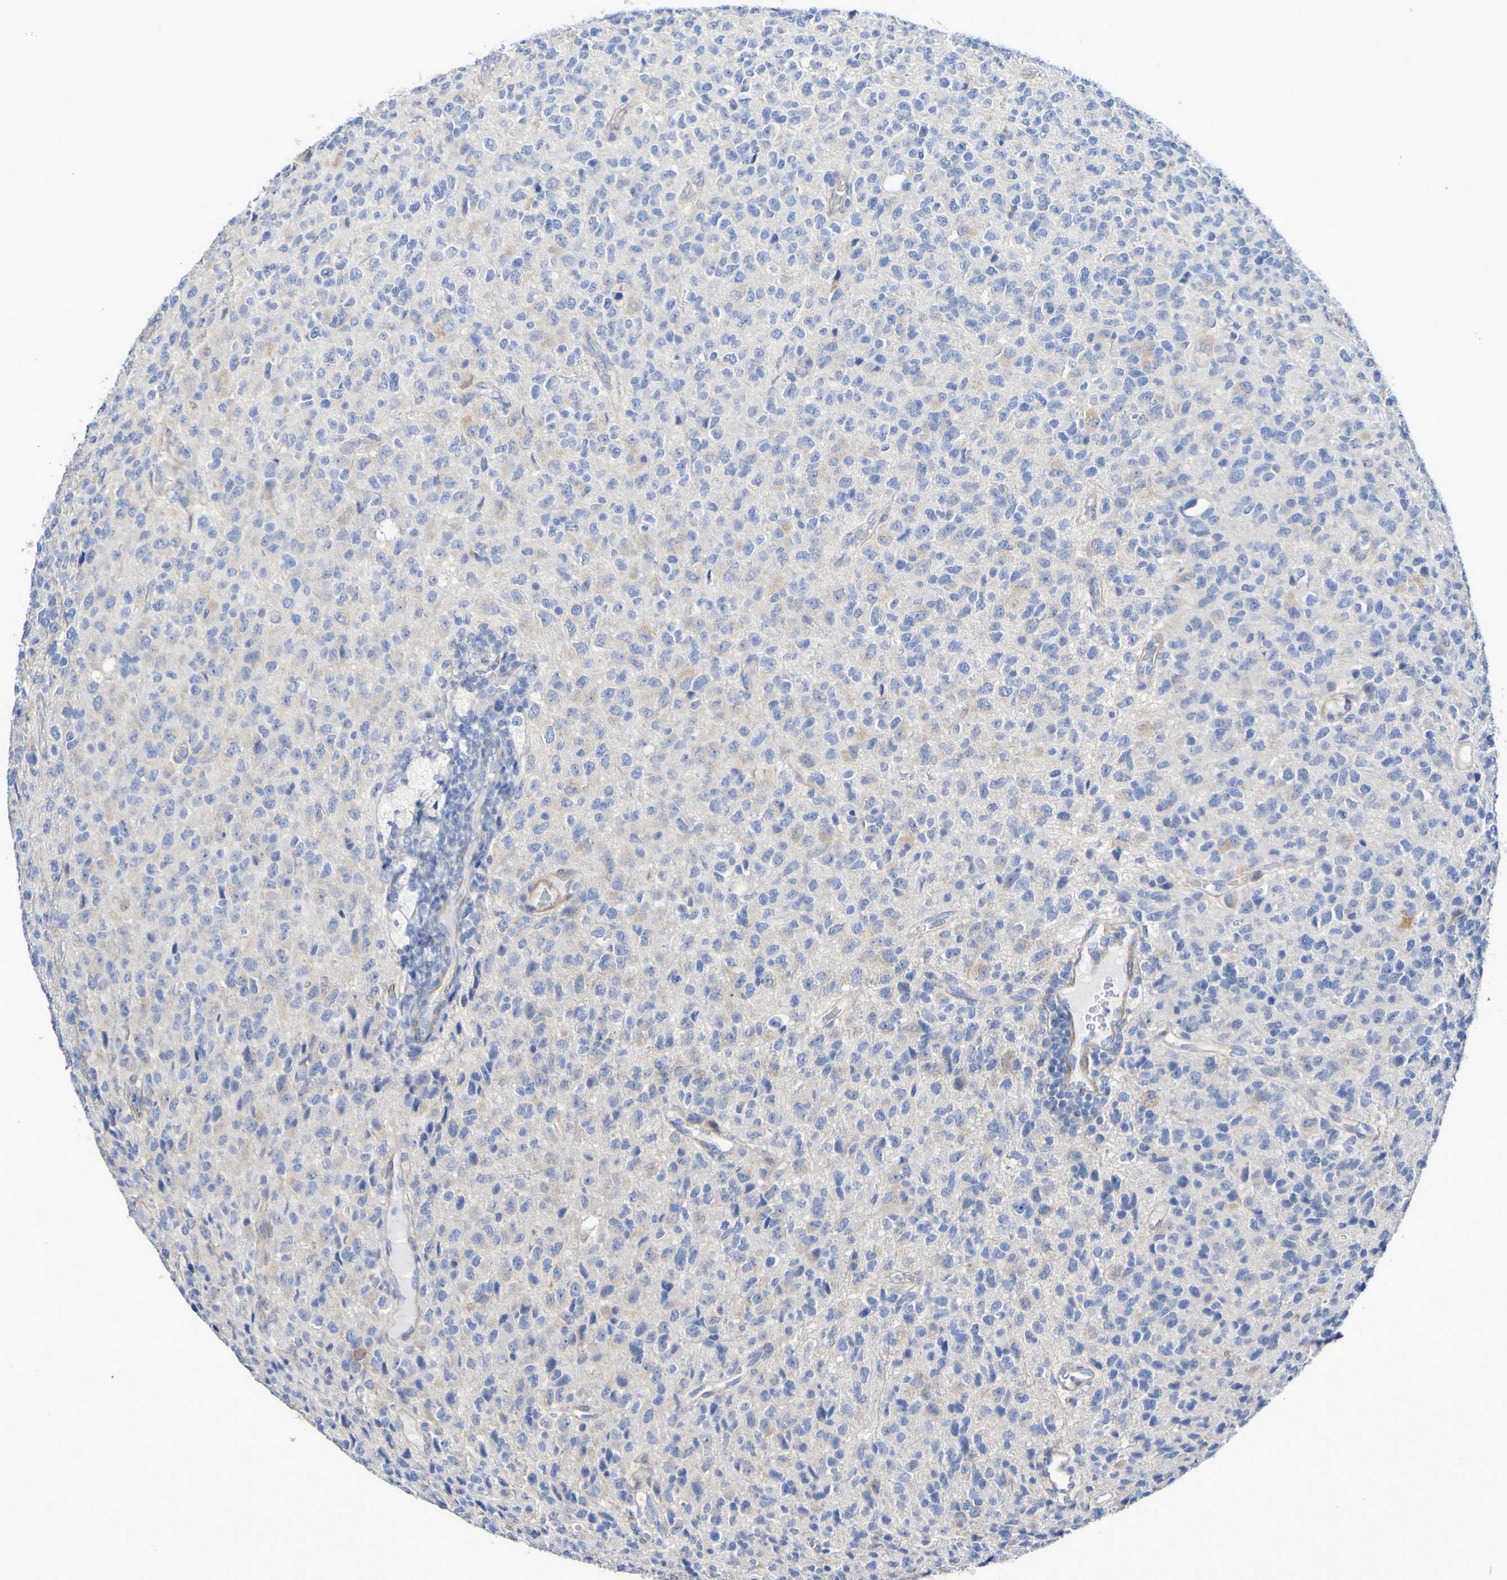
{"staining": {"intensity": "negative", "quantity": "none", "location": "none"}, "tissue": "glioma", "cell_type": "Tumor cells", "image_type": "cancer", "snomed": [{"axis": "morphology", "description": "Glioma, malignant, High grade"}, {"axis": "topography", "description": "pancreas cauda"}], "caption": "High magnification brightfield microscopy of glioma stained with DAB (brown) and counterstained with hematoxylin (blue): tumor cells show no significant expression.", "gene": "LPP", "patient": {"sex": "male", "age": 60}}